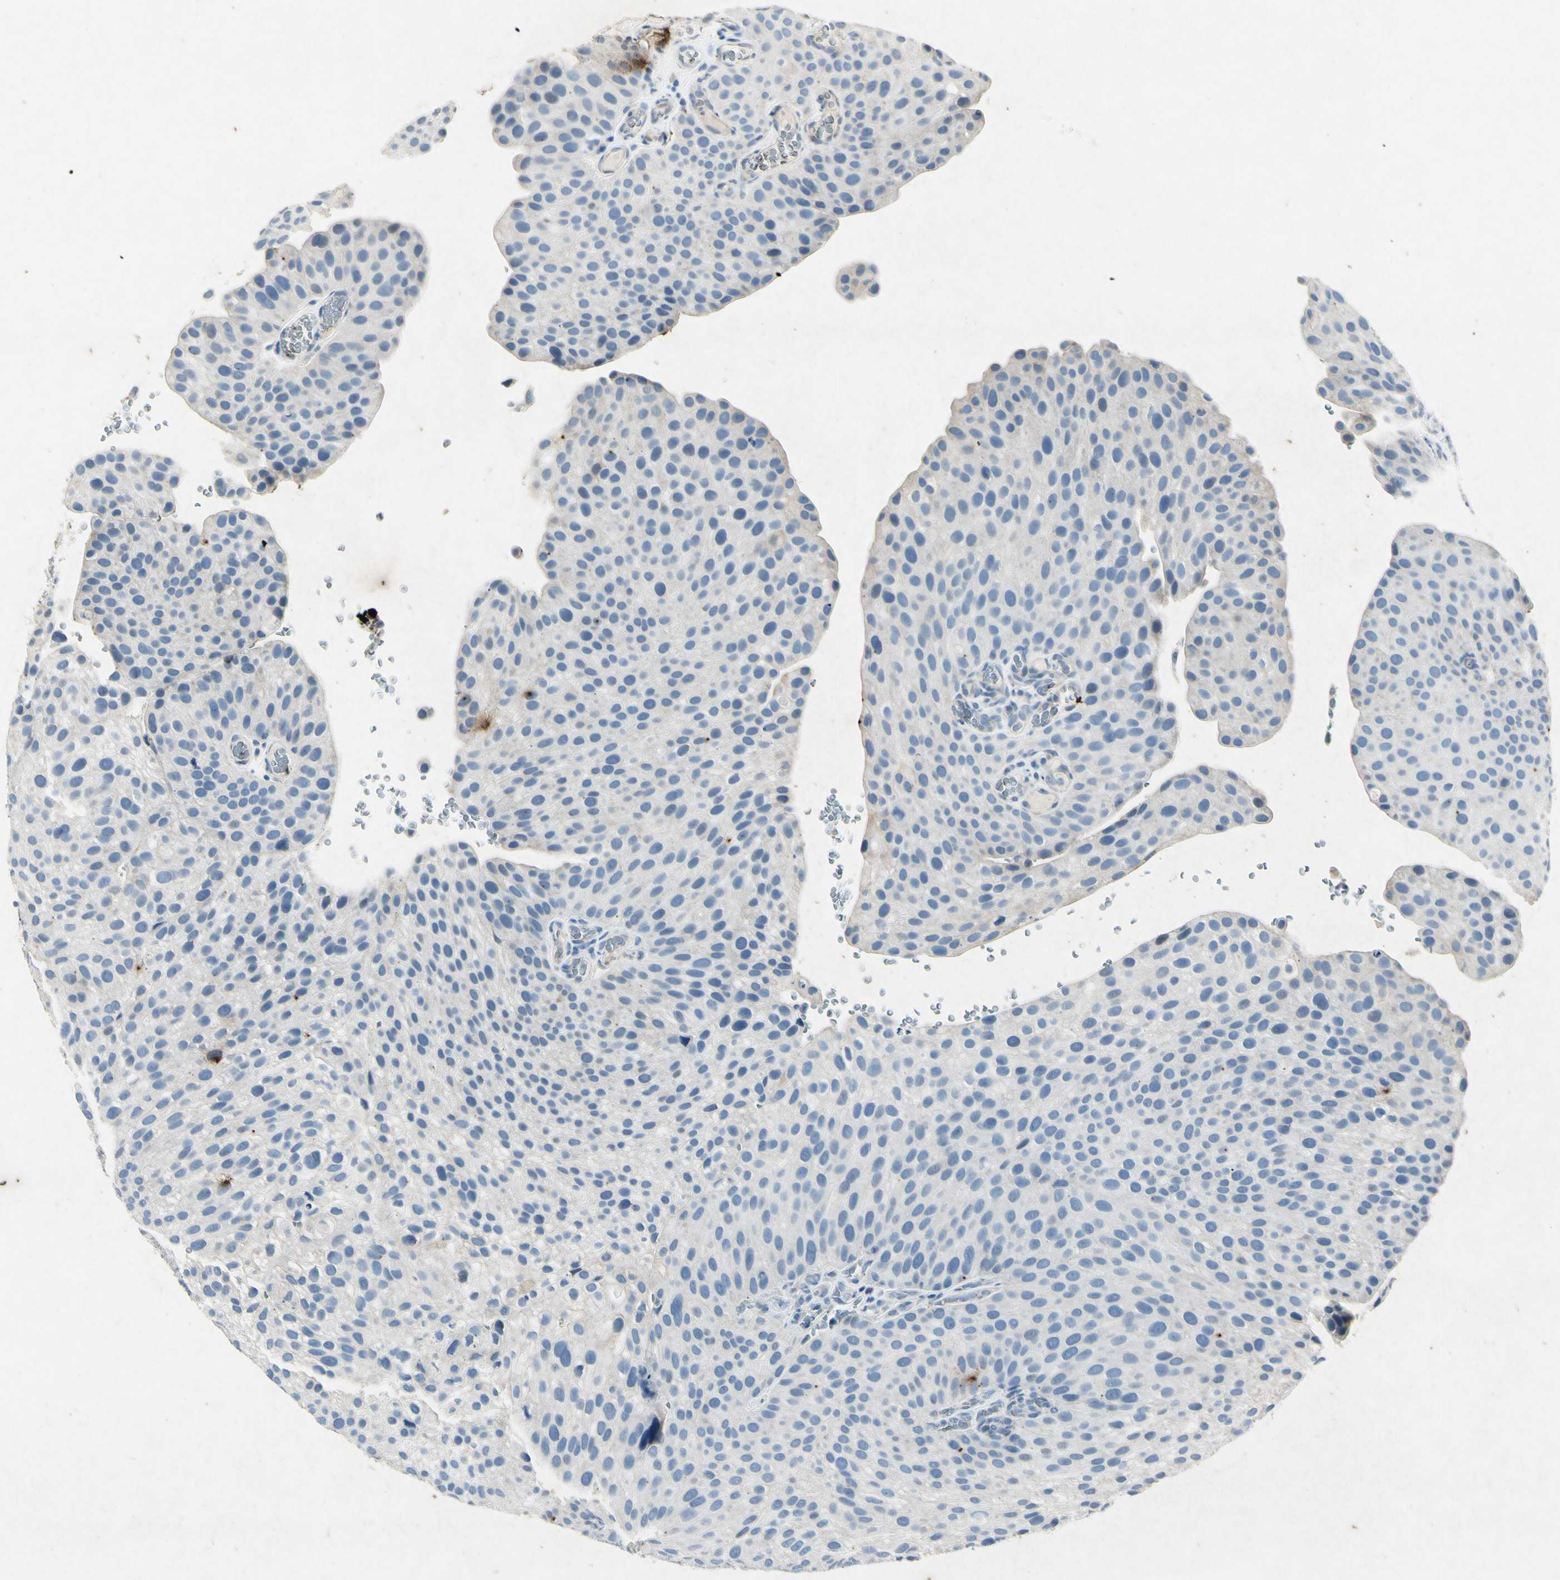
{"staining": {"intensity": "weak", "quantity": "<25%", "location": "cytoplasmic/membranous"}, "tissue": "urothelial cancer", "cell_type": "Tumor cells", "image_type": "cancer", "snomed": [{"axis": "morphology", "description": "Urothelial carcinoma, Low grade"}, {"axis": "topography", "description": "Smooth muscle"}, {"axis": "topography", "description": "Urinary bladder"}], "caption": "Micrograph shows no protein expression in tumor cells of low-grade urothelial carcinoma tissue. (DAB IHC visualized using brightfield microscopy, high magnification).", "gene": "SNAP91", "patient": {"sex": "male", "age": 60}}